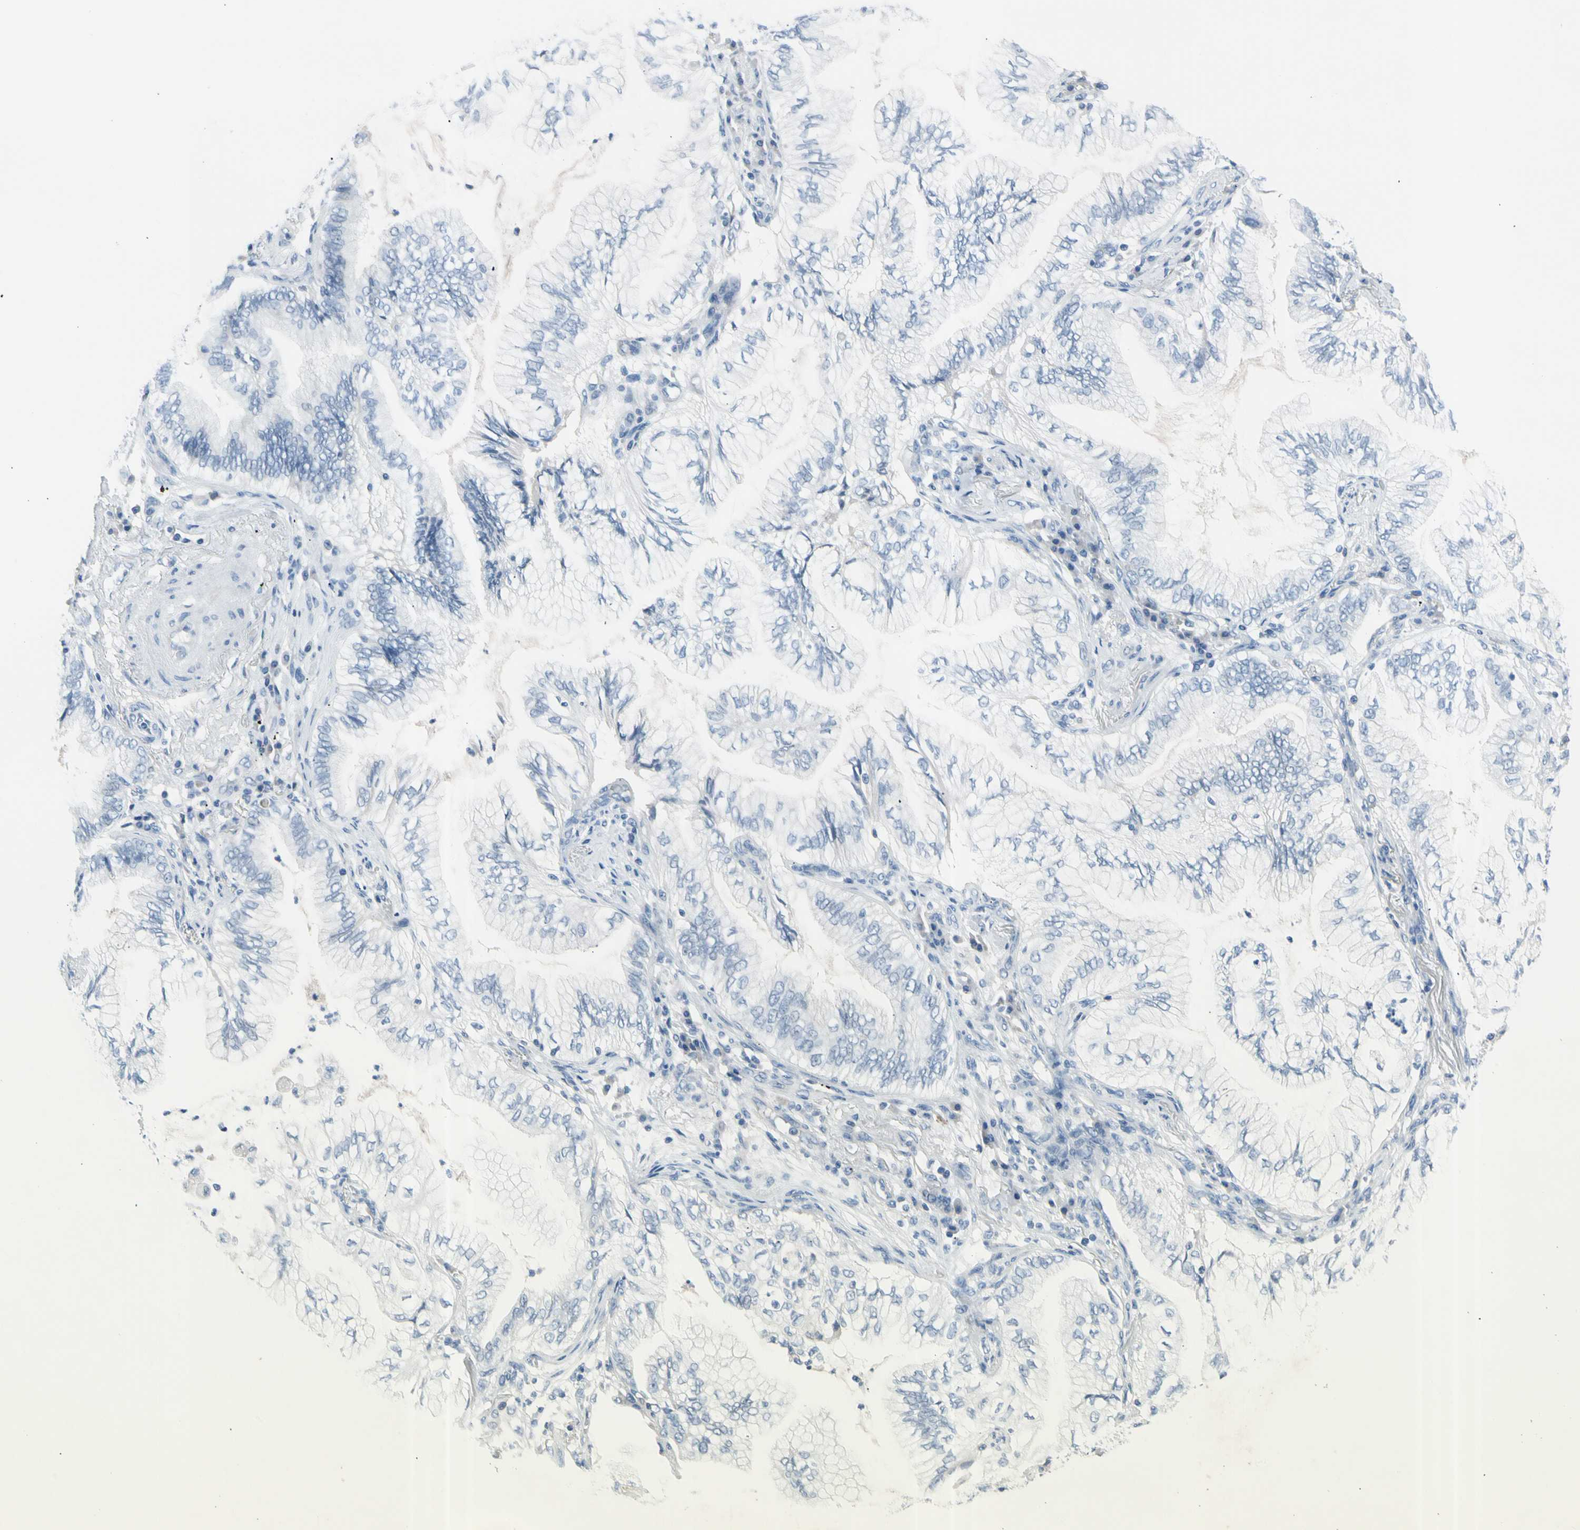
{"staining": {"intensity": "negative", "quantity": "none", "location": "none"}, "tissue": "lung cancer", "cell_type": "Tumor cells", "image_type": "cancer", "snomed": [{"axis": "morphology", "description": "Normal tissue, NOS"}, {"axis": "morphology", "description": "Adenocarcinoma, NOS"}, {"axis": "topography", "description": "Bronchus"}, {"axis": "topography", "description": "Lung"}], "caption": "Immunohistochemical staining of human adenocarcinoma (lung) demonstrates no significant expression in tumor cells.", "gene": "TPO", "patient": {"sex": "female", "age": 70}}